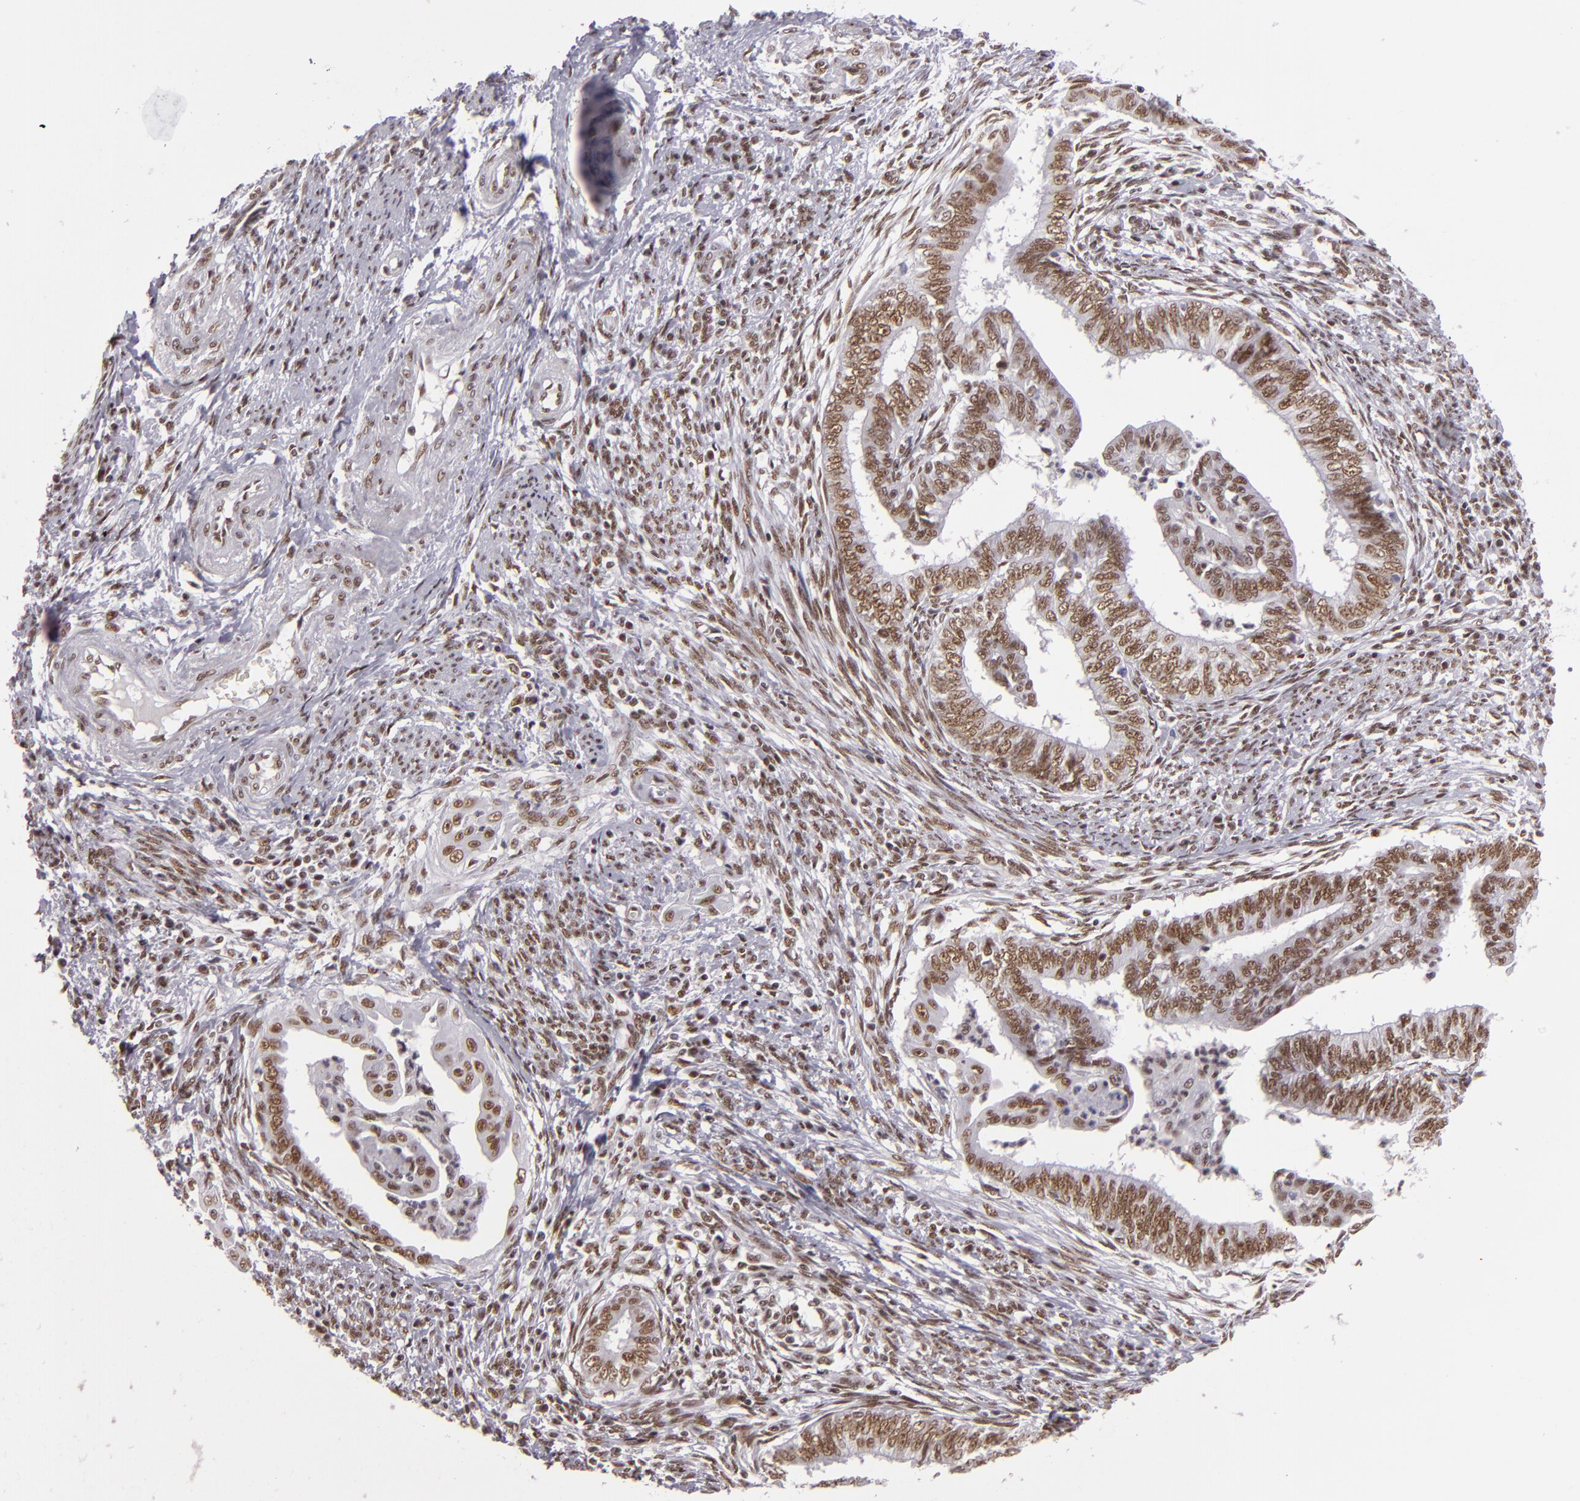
{"staining": {"intensity": "moderate", "quantity": ">75%", "location": "nuclear"}, "tissue": "endometrial cancer", "cell_type": "Tumor cells", "image_type": "cancer", "snomed": [{"axis": "morphology", "description": "Adenocarcinoma, NOS"}, {"axis": "topography", "description": "Endometrium"}], "caption": "DAB immunohistochemical staining of endometrial cancer (adenocarcinoma) demonstrates moderate nuclear protein positivity in approximately >75% of tumor cells. The staining was performed using DAB, with brown indicating positive protein expression. Nuclei are stained blue with hematoxylin.", "gene": "BRD8", "patient": {"sex": "female", "age": 66}}